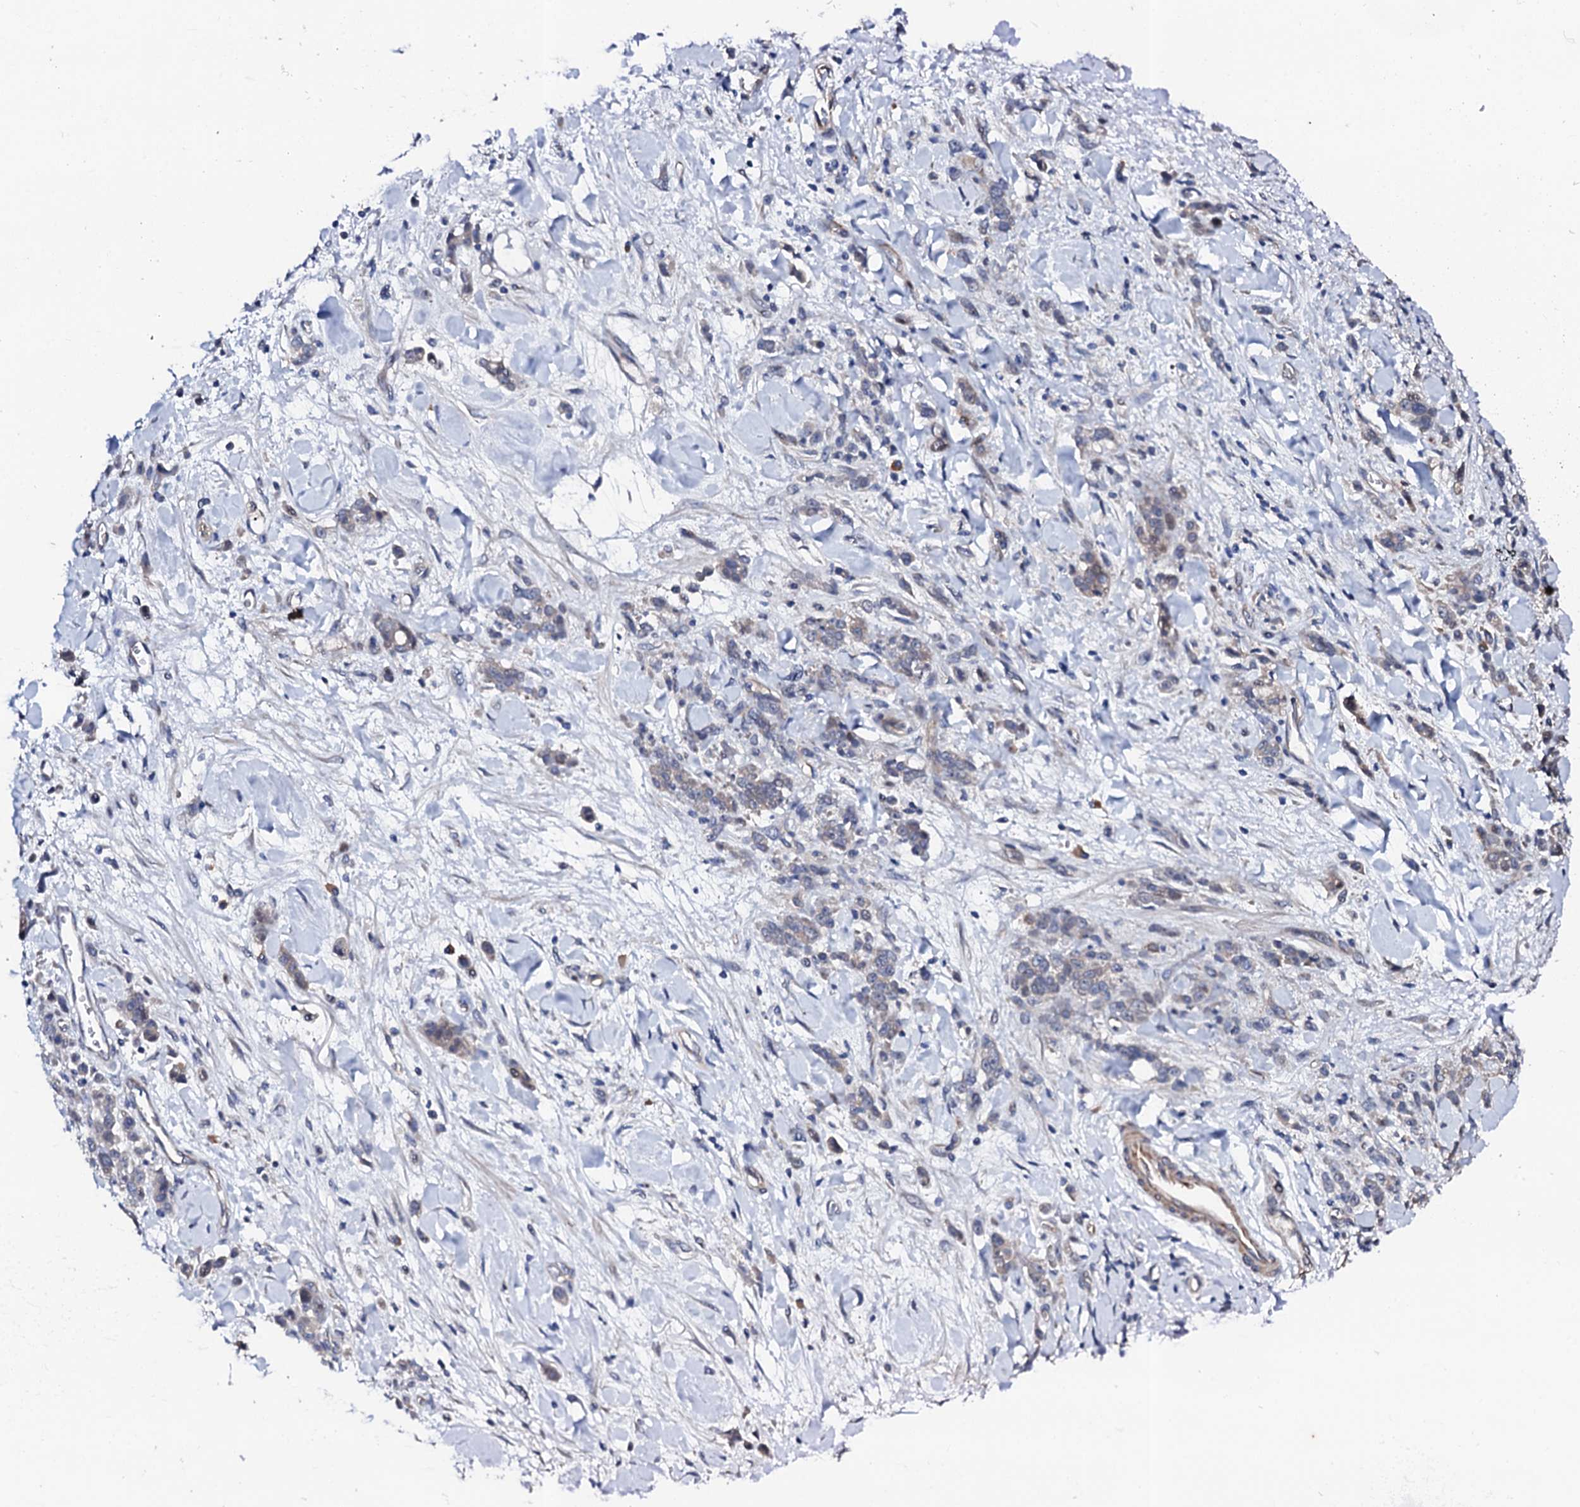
{"staining": {"intensity": "negative", "quantity": "none", "location": "none"}, "tissue": "stomach cancer", "cell_type": "Tumor cells", "image_type": "cancer", "snomed": [{"axis": "morphology", "description": "Normal tissue, NOS"}, {"axis": "morphology", "description": "Adenocarcinoma, NOS"}, {"axis": "topography", "description": "Stomach"}], "caption": "Immunohistochemistry (IHC) micrograph of stomach adenocarcinoma stained for a protein (brown), which reveals no expression in tumor cells.", "gene": "CIAO2A", "patient": {"sex": "male", "age": 82}}